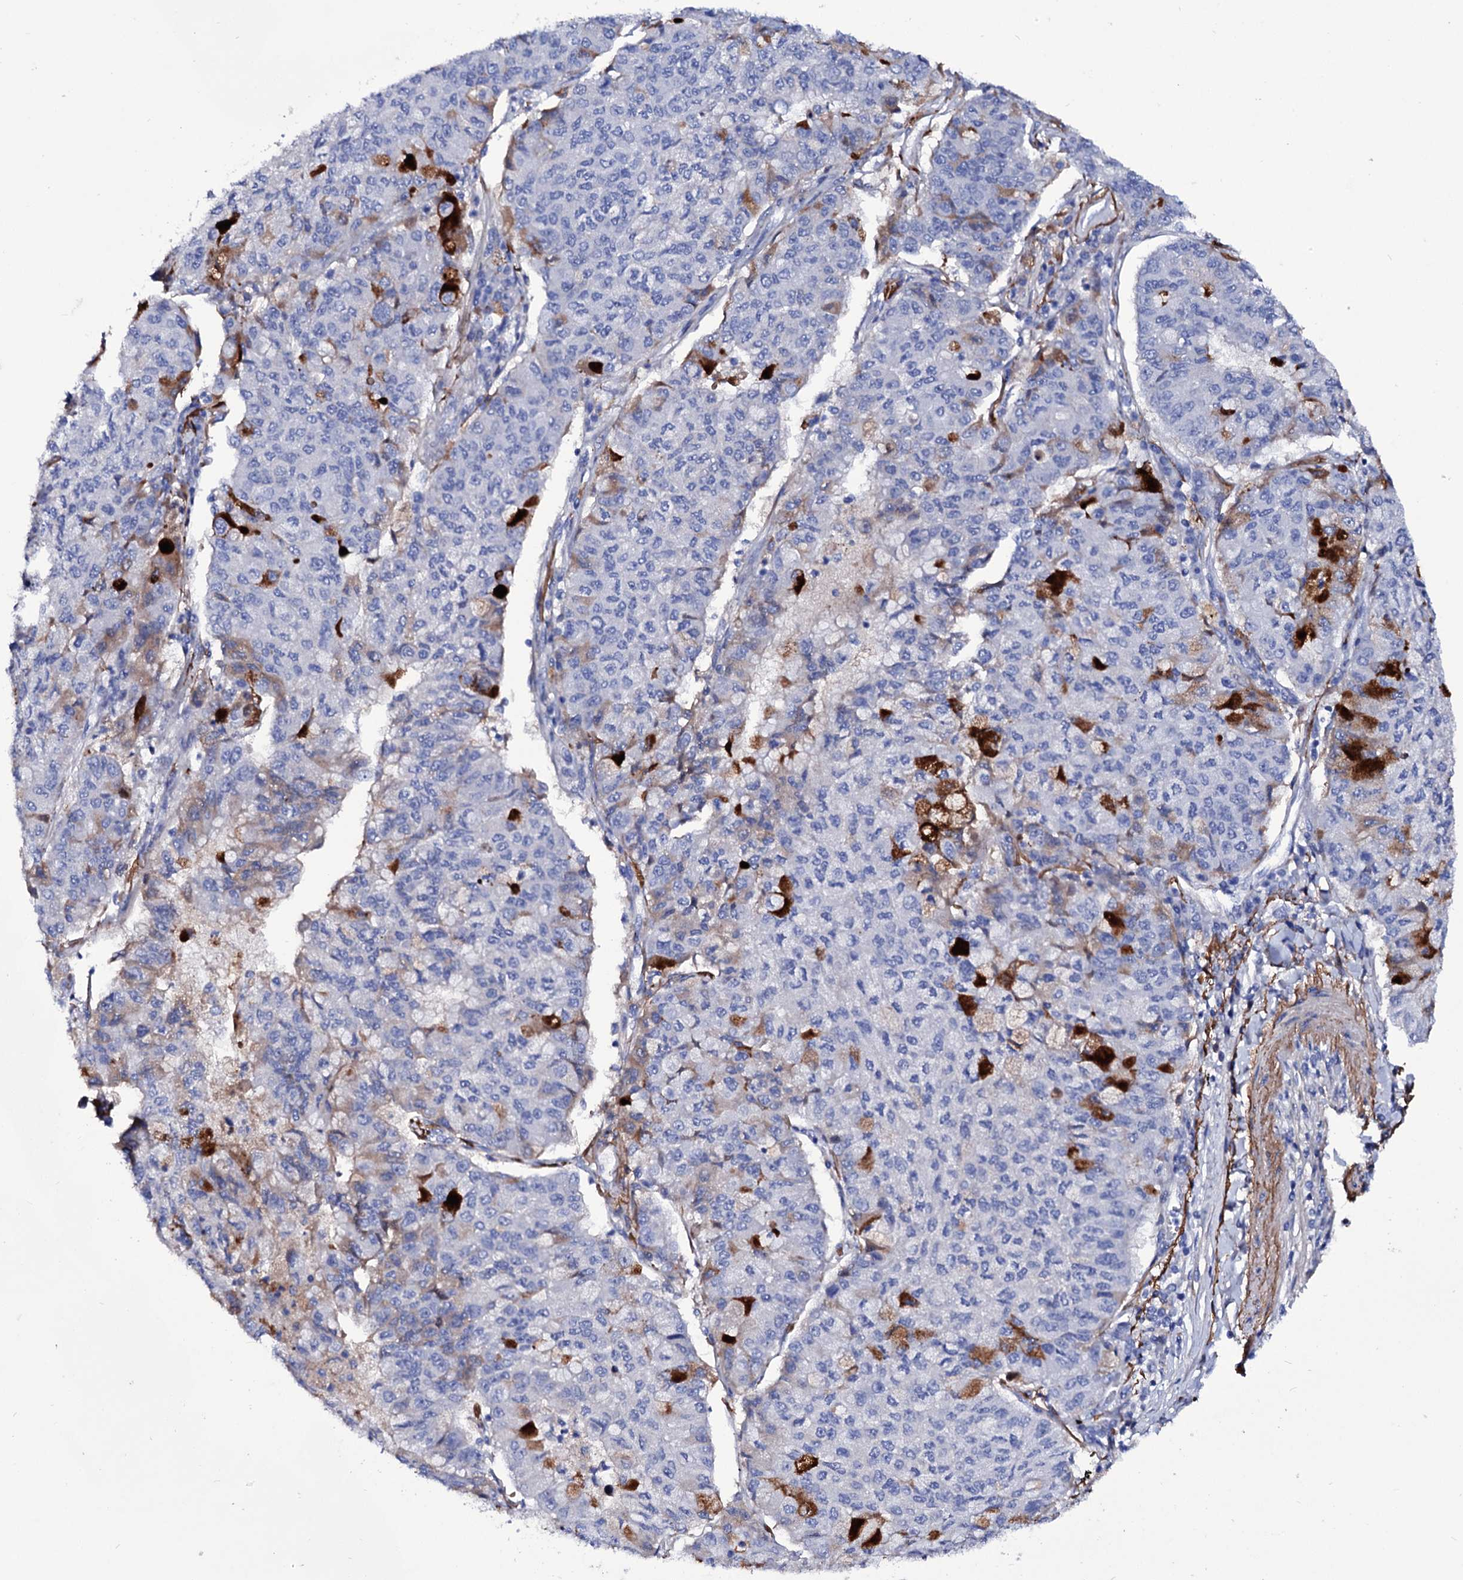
{"staining": {"intensity": "negative", "quantity": "none", "location": "none"}, "tissue": "lung cancer", "cell_type": "Tumor cells", "image_type": "cancer", "snomed": [{"axis": "morphology", "description": "Squamous cell carcinoma, NOS"}, {"axis": "topography", "description": "Lung"}], "caption": "Immunohistochemistry (IHC) micrograph of neoplastic tissue: lung cancer stained with DAB (3,3'-diaminobenzidine) reveals no significant protein positivity in tumor cells.", "gene": "AXL", "patient": {"sex": "male", "age": 74}}